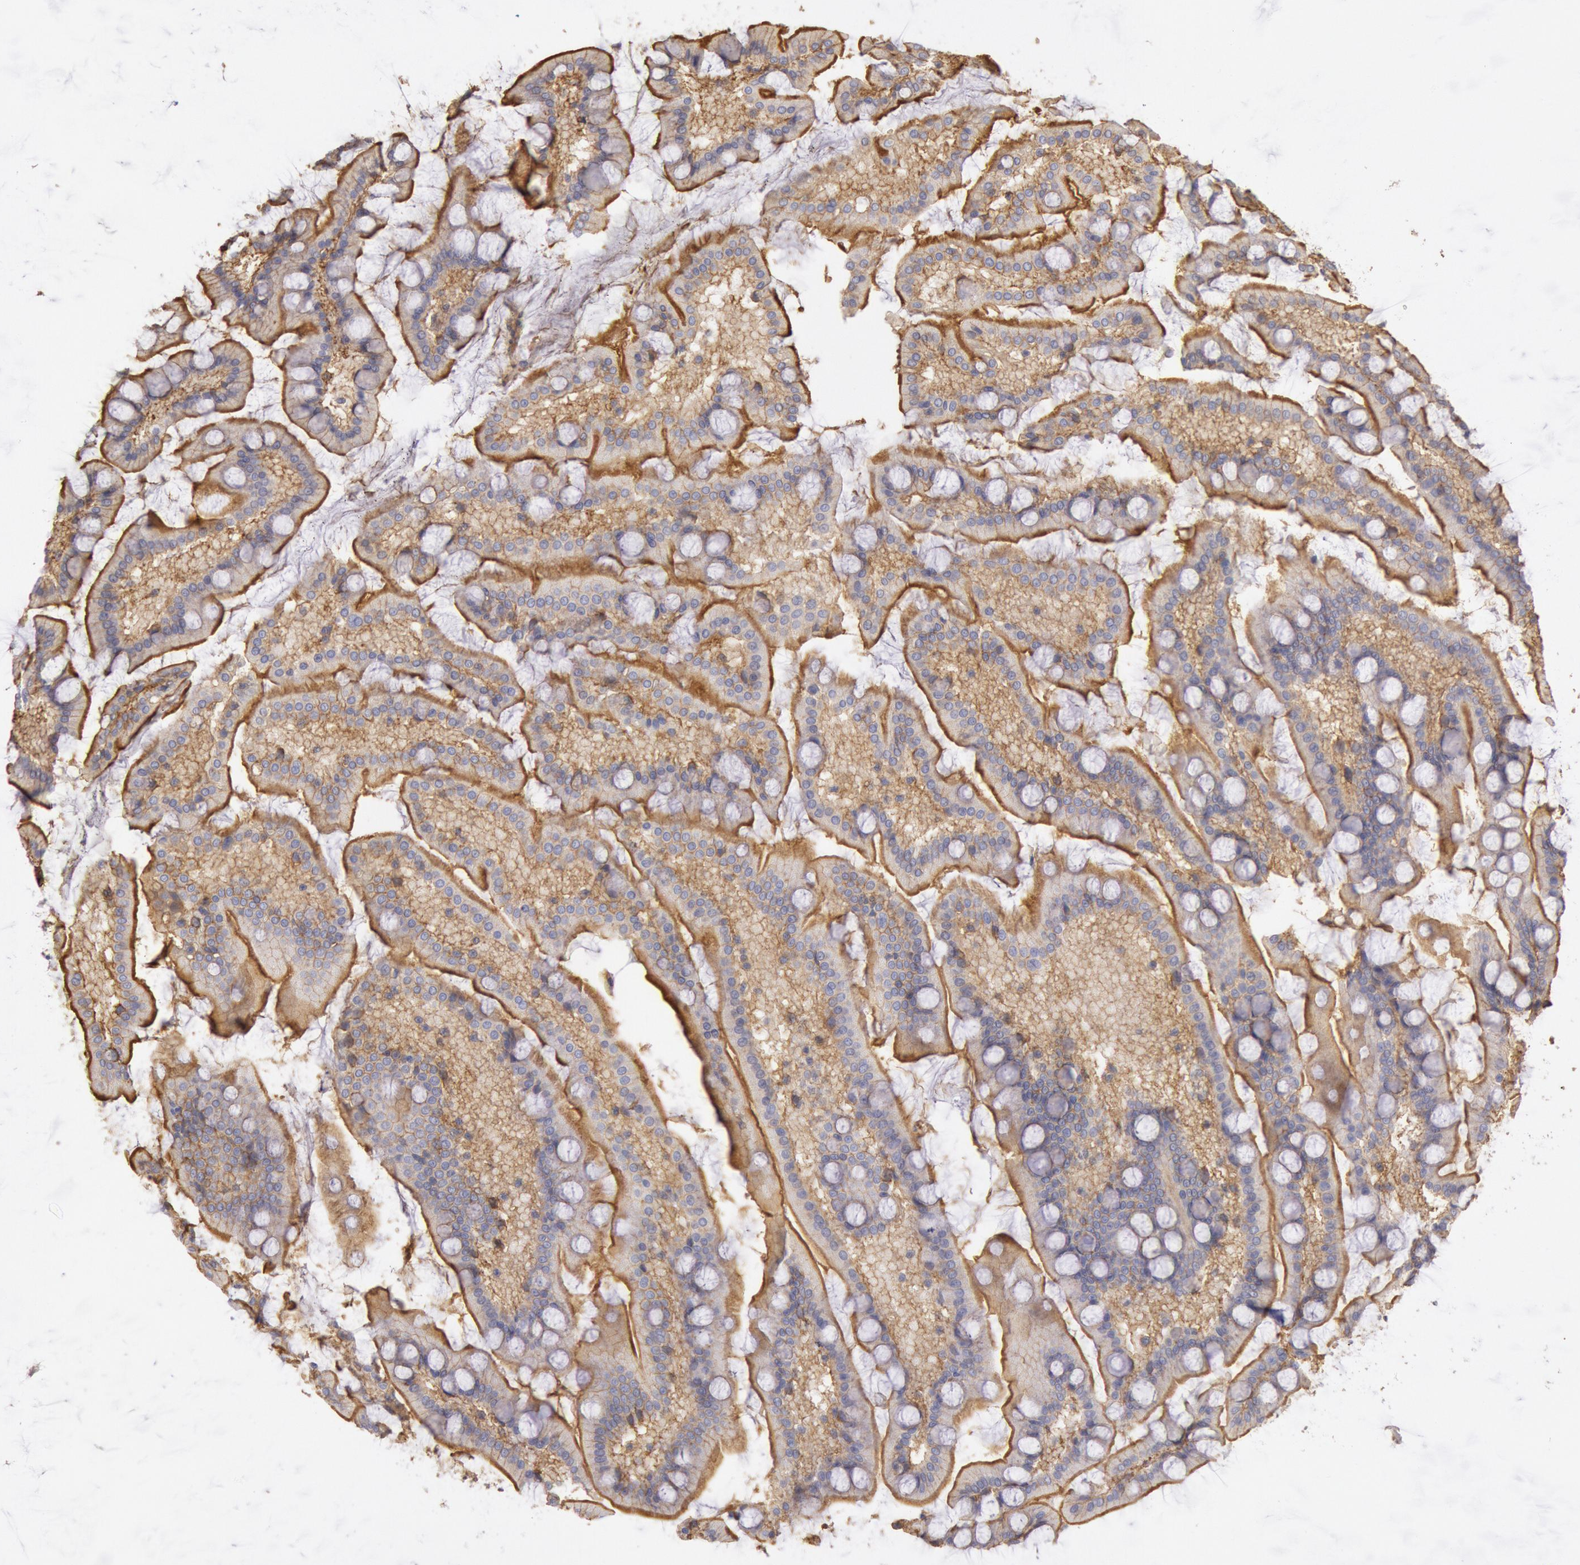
{"staining": {"intensity": "moderate", "quantity": ">75%", "location": "cytoplasmic/membranous"}, "tissue": "small intestine", "cell_type": "Glandular cells", "image_type": "normal", "snomed": [{"axis": "morphology", "description": "Normal tissue, NOS"}, {"axis": "topography", "description": "Small intestine"}], "caption": "Immunohistochemistry (IHC) image of normal small intestine: human small intestine stained using immunohistochemistry (IHC) reveals medium levels of moderate protein expression localized specifically in the cytoplasmic/membranous of glandular cells, appearing as a cytoplasmic/membranous brown color.", "gene": "SNAP23", "patient": {"sex": "male", "age": 41}}